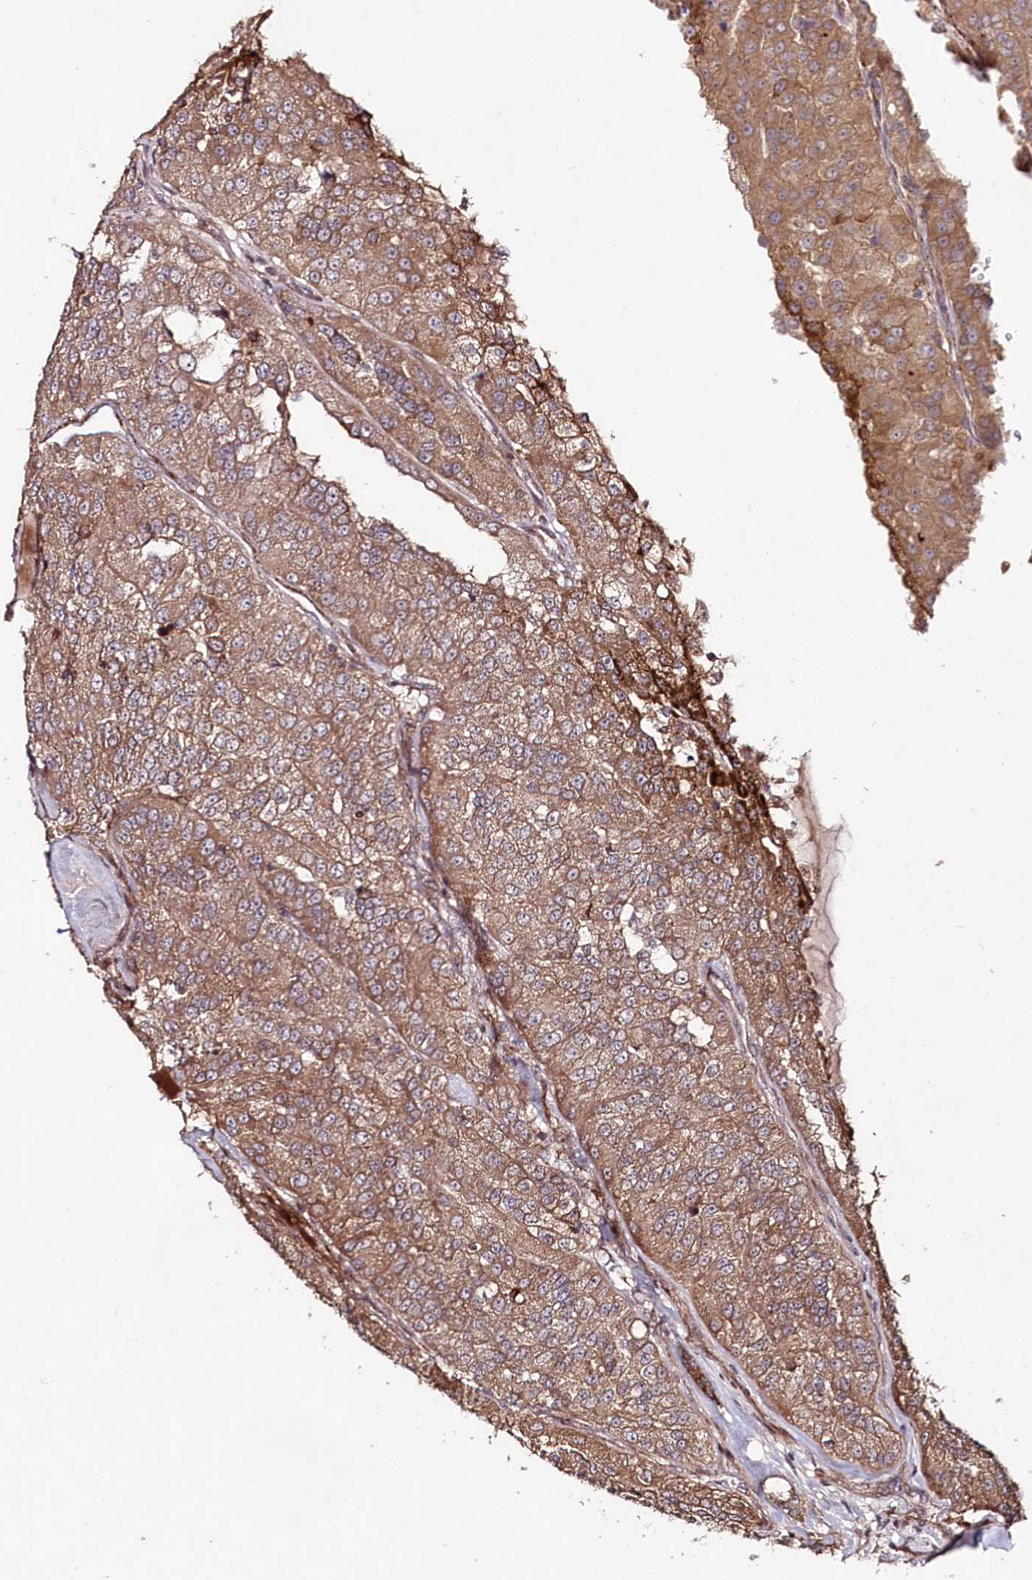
{"staining": {"intensity": "moderate", "quantity": ">75%", "location": "cytoplasmic/membranous"}, "tissue": "renal cancer", "cell_type": "Tumor cells", "image_type": "cancer", "snomed": [{"axis": "morphology", "description": "Adenocarcinoma, NOS"}, {"axis": "topography", "description": "Kidney"}], "caption": "A medium amount of moderate cytoplasmic/membranous expression is present in approximately >75% of tumor cells in renal cancer tissue. (DAB IHC, brown staining for protein, blue staining for nuclei).", "gene": "PHLDB1", "patient": {"sex": "female", "age": 63}}